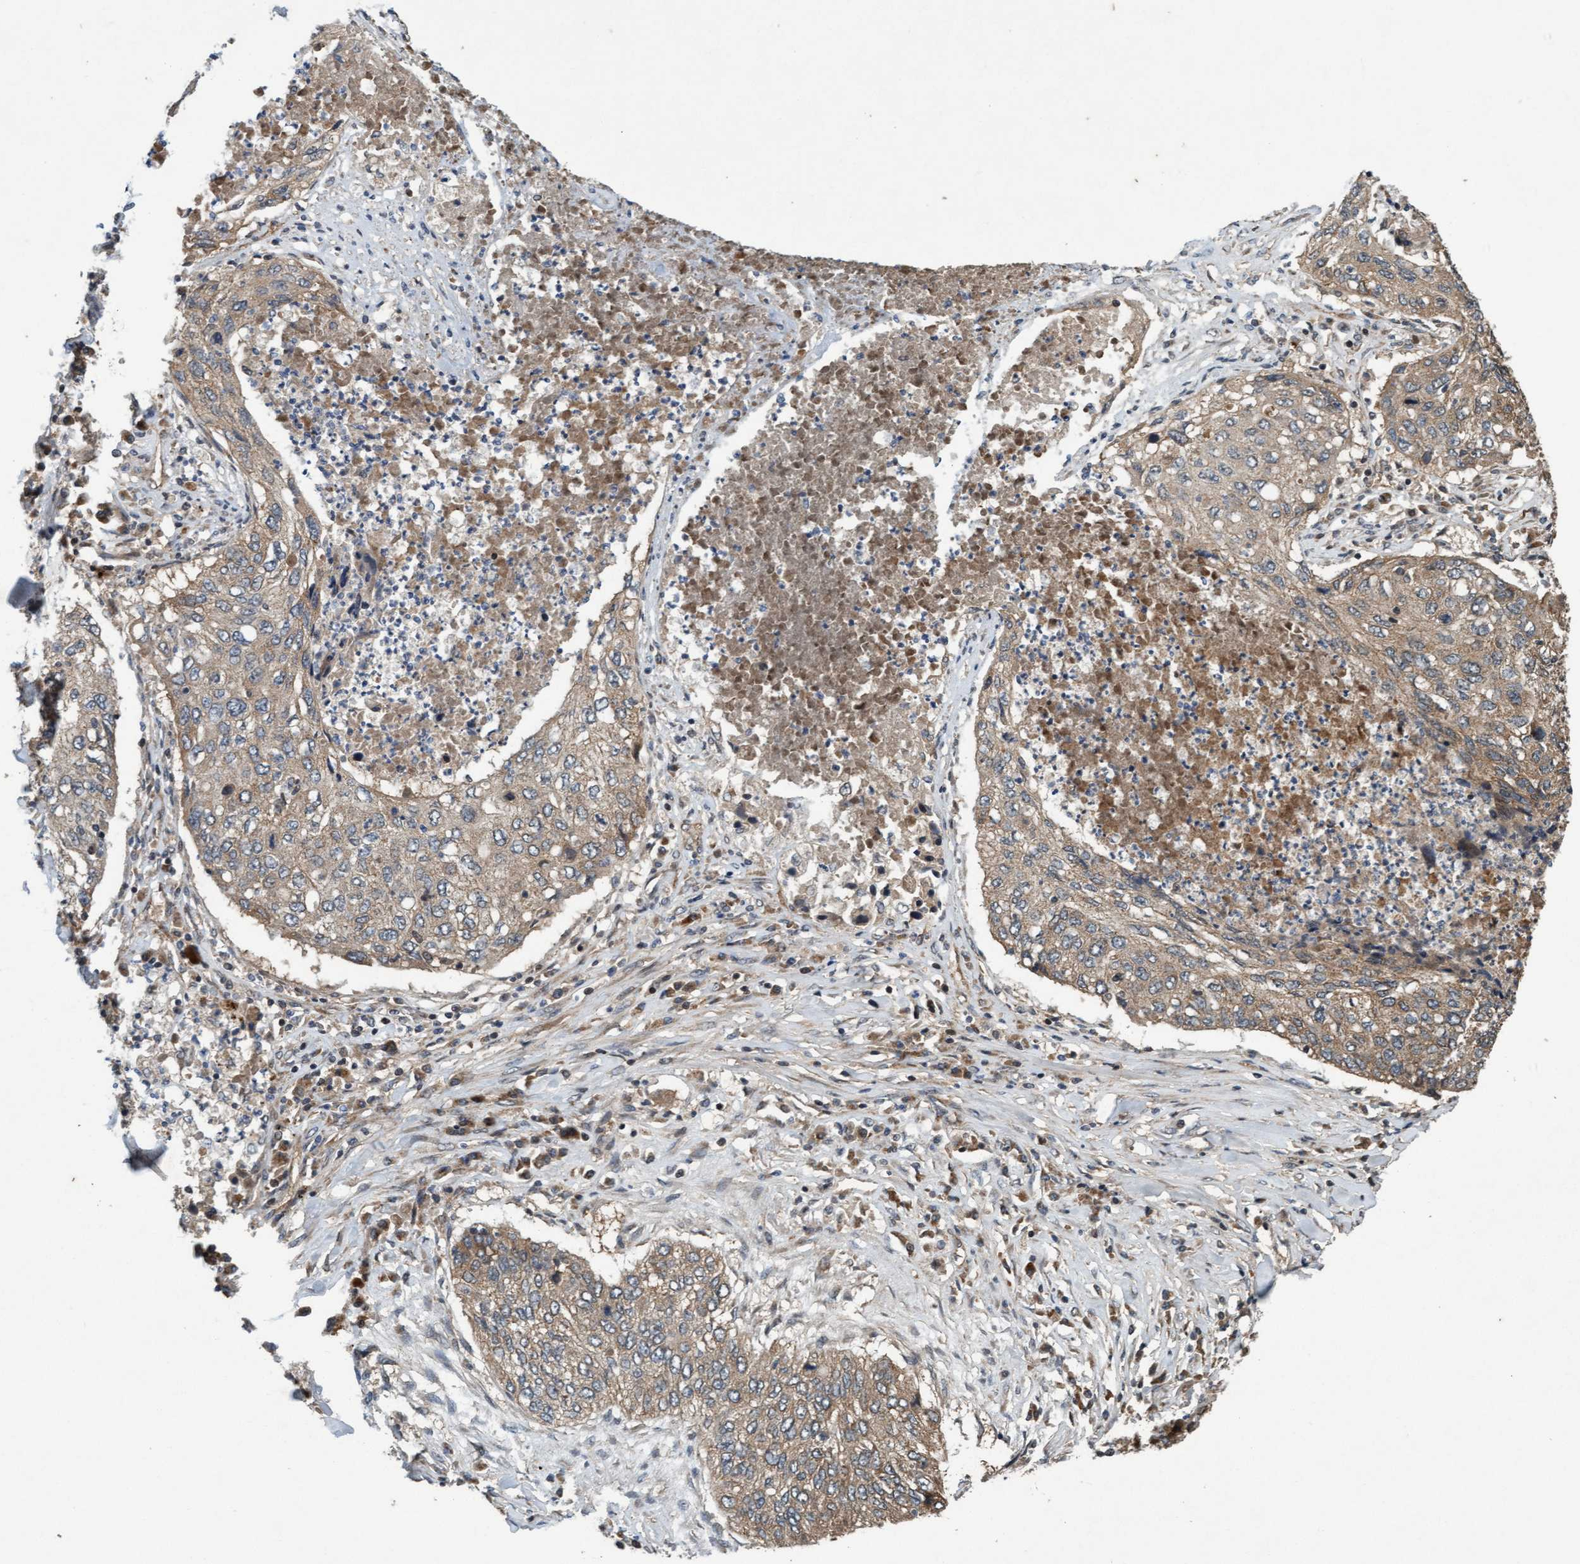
{"staining": {"intensity": "weak", "quantity": ">75%", "location": "cytoplasmic/membranous"}, "tissue": "lung cancer", "cell_type": "Tumor cells", "image_type": "cancer", "snomed": [{"axis": "morphology", "description": "Squamous cell carcinoma, NOS"}, {"axis": "topography", "description": "Lung"}], "caption": "Immunohistochemical staining of human lung cancer demonstrates low levels of weak cytoplasmic/membranous positivity in about >75% of tumor cells. The staining was performed using DAB (3,3'-diaminobenzidine) to visualize the protein expression in brown, while the nuclei were stained in blue with hematoxylin (Magnification: 20x).", "gene": "MLXIP", "patient": {"sex": "female", "age": 63}}